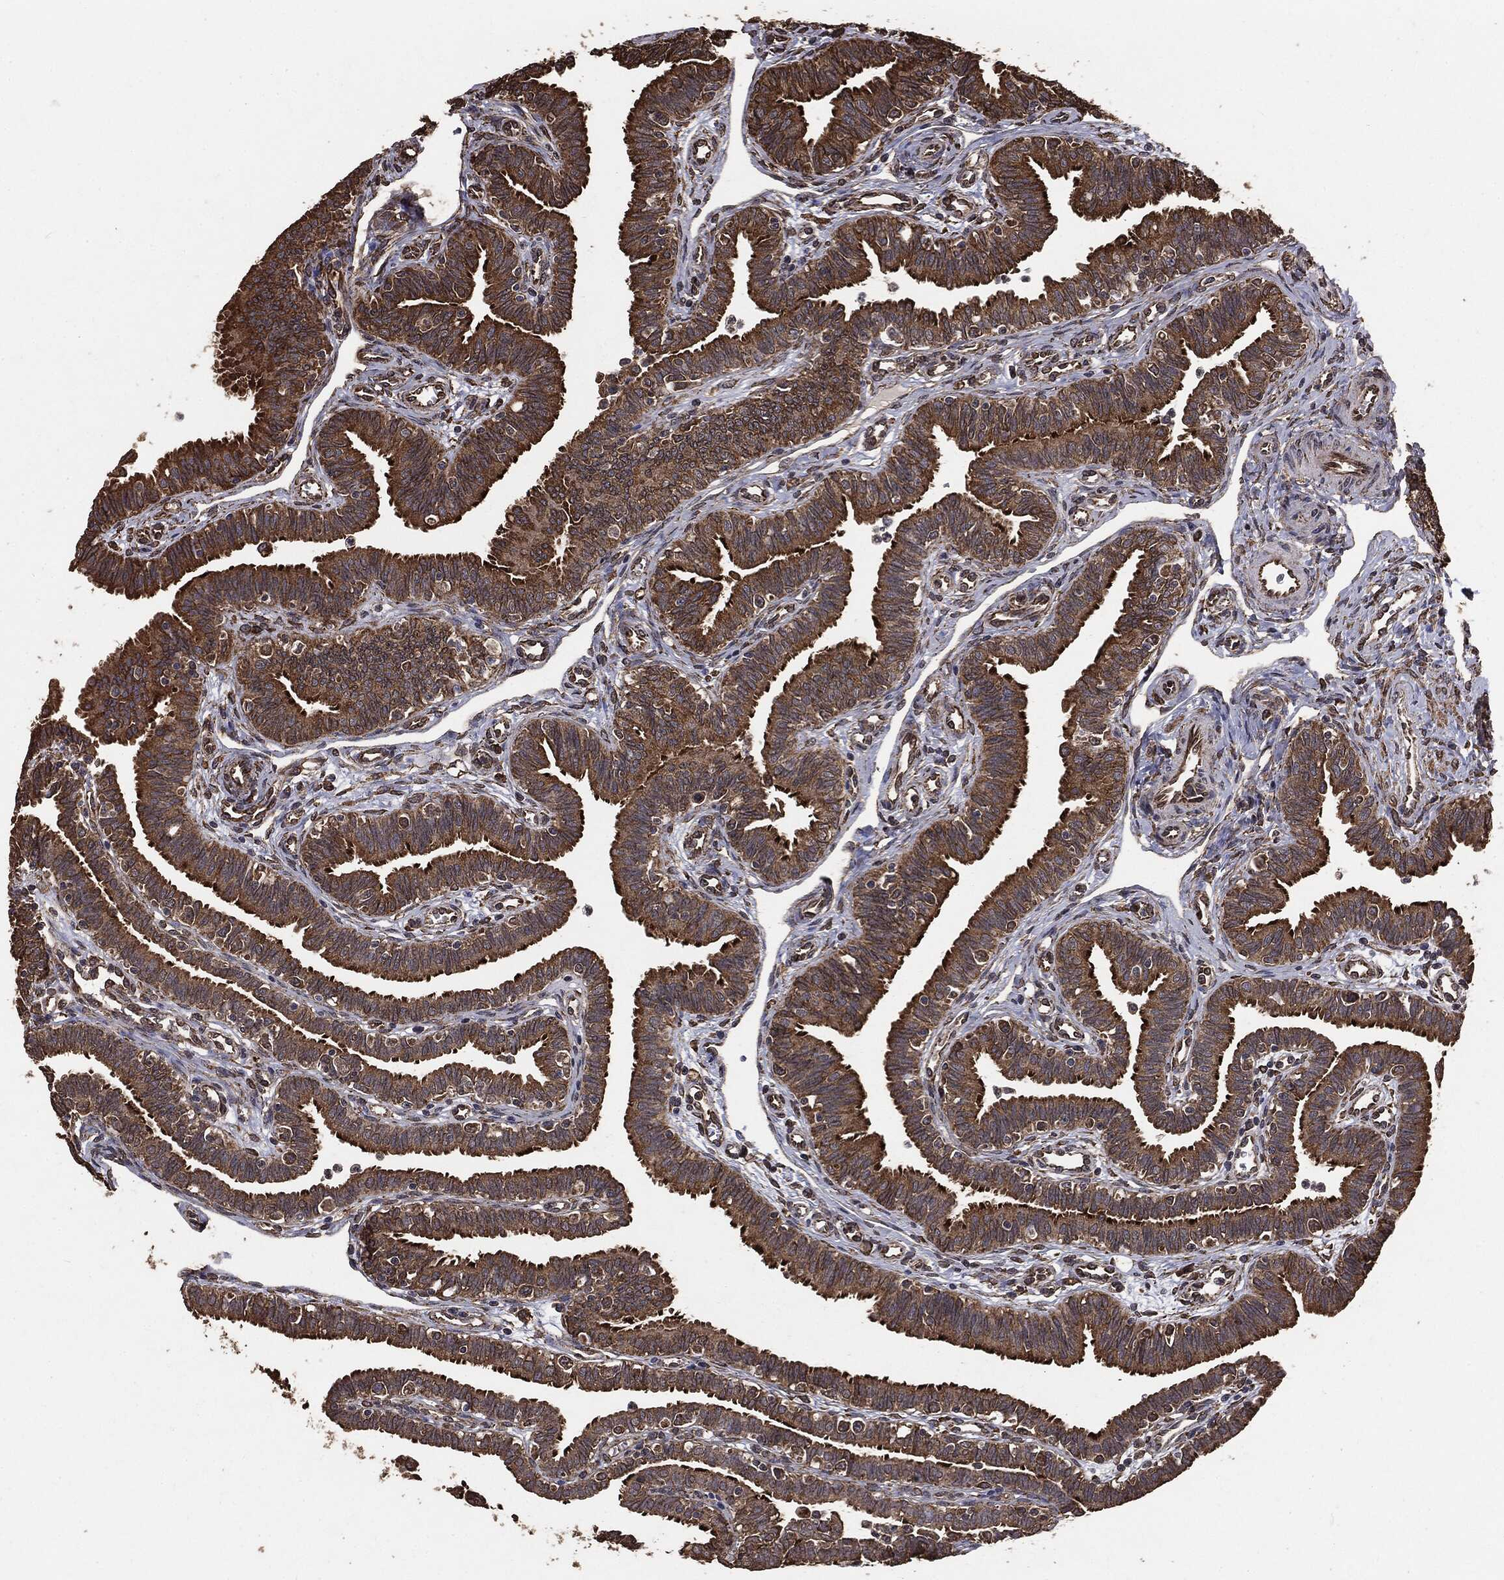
{"staining": {"intensity": "moderate", "quantity": ">75%", "location": "cytoplasmic/membranous"}, "tissue": "fallopian tube", "cell_type": "Glandular cells", "image_type": "normal", "snomed": [{"axis": "morphology", "description": "Normal tissue, NOS"}, {"axis": "topography", "description": "Fallopian tube"}], "caption": "This is an image of immunohistochemistry (IHC) staining of normal fallopian tube, which shows moderate staining in the cytoplasmic/membranous of glandular cells.", "gene": "MTOR", "patient": {"sex": "female", "age": 36}}